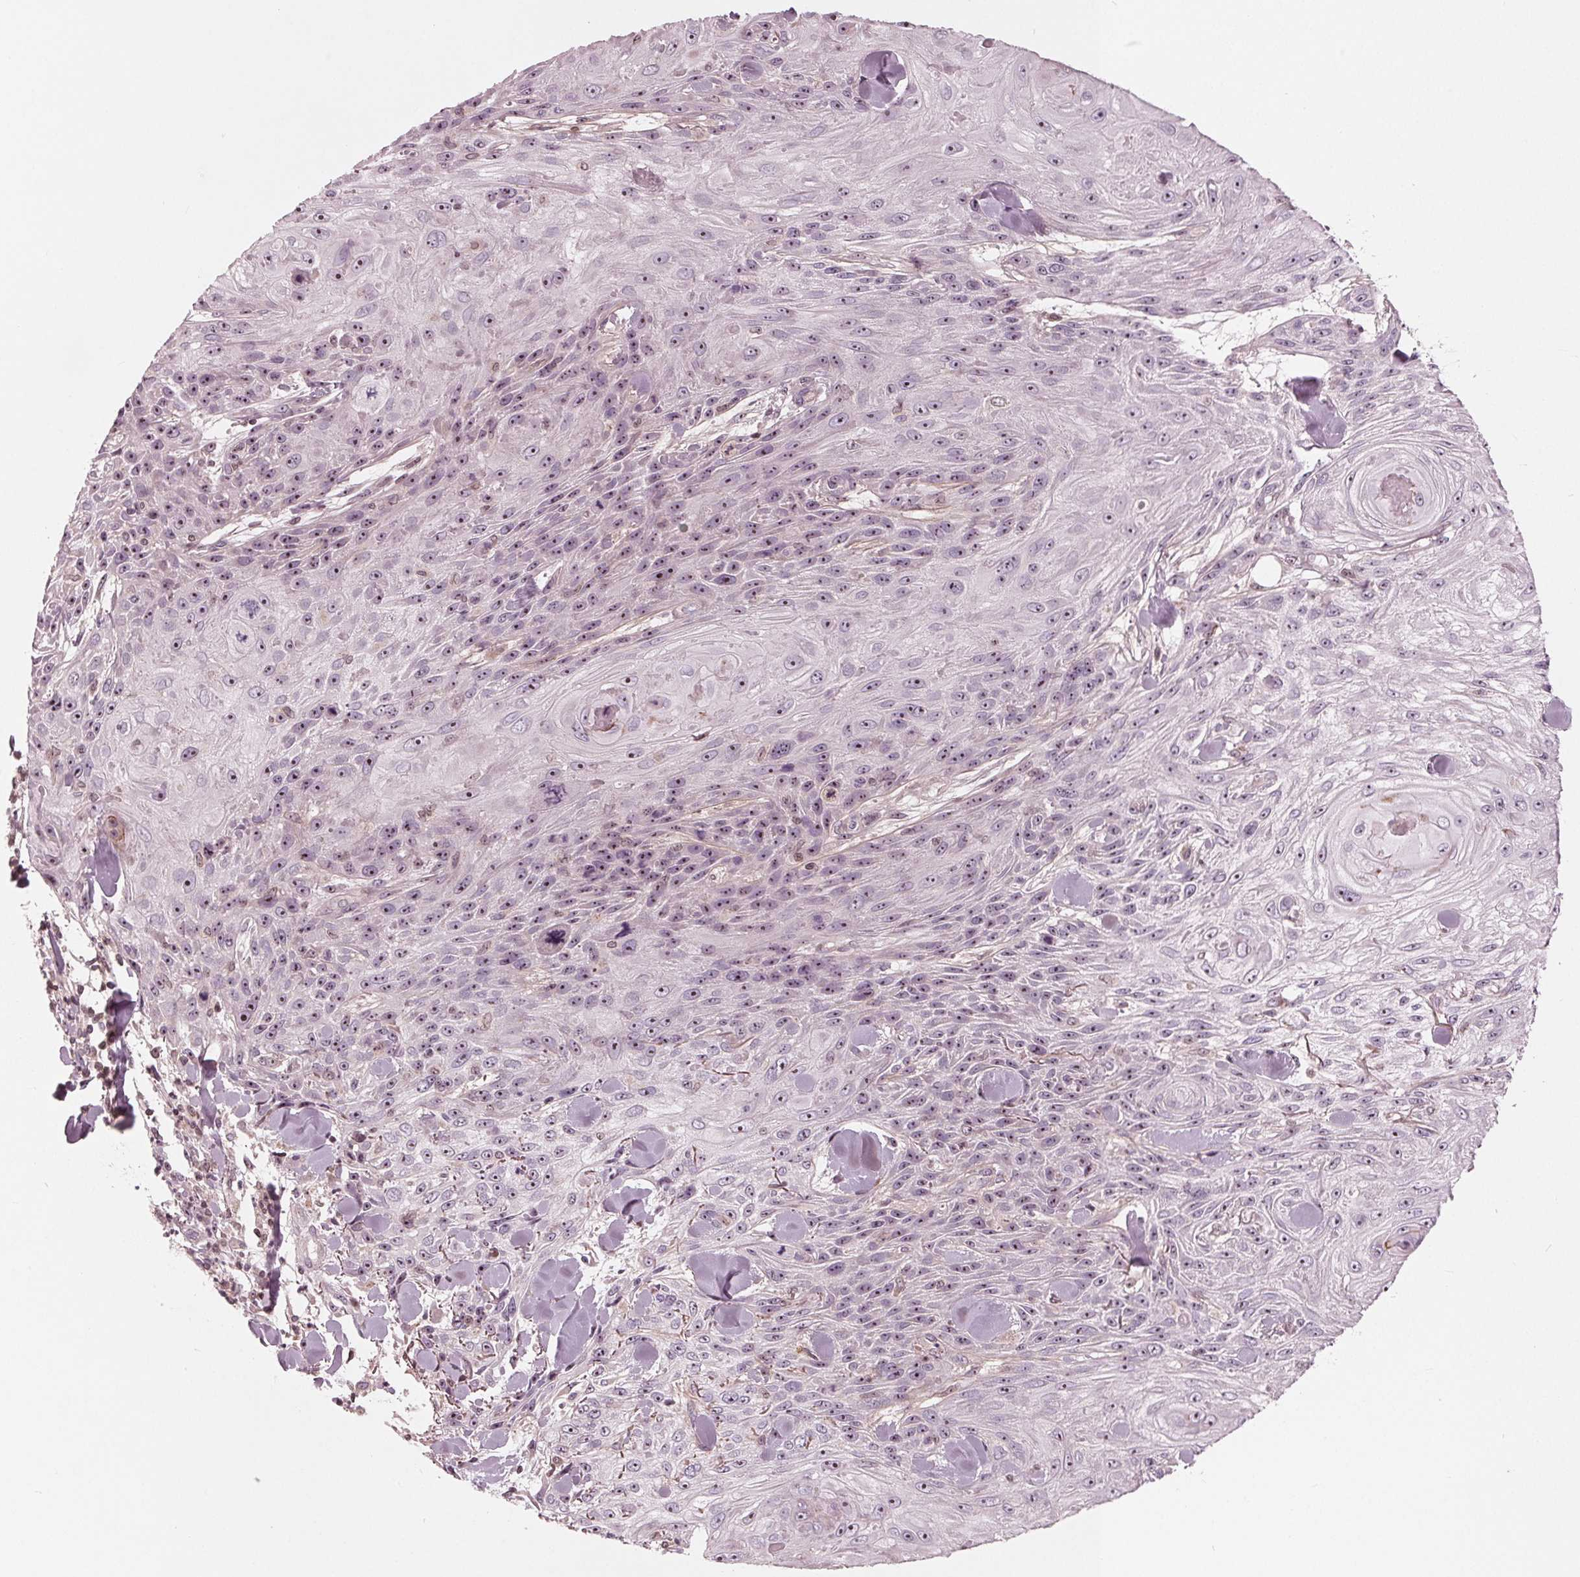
{"staining": {"intensity": "moderate", "quantity": "25%-75%", "location": "nuclear"}, "tissue": "skin cancer", "cell_type": "Tumor cells", "image_type": "cancer", "snomed": [{"axis": "morphology", "description": "Squamous cell carcinoma, NOS"}, {"axis": "topography", "description": "Skin"}], "caption": "Immunohistochemical staining of squamous cell carcinoma (skin) reveals medium levels of moderate nuclear protein positivity in about 25%-75% of tumor cells.", "gene": "NUP210", "patient": {"sex": "male", "age": 88}}